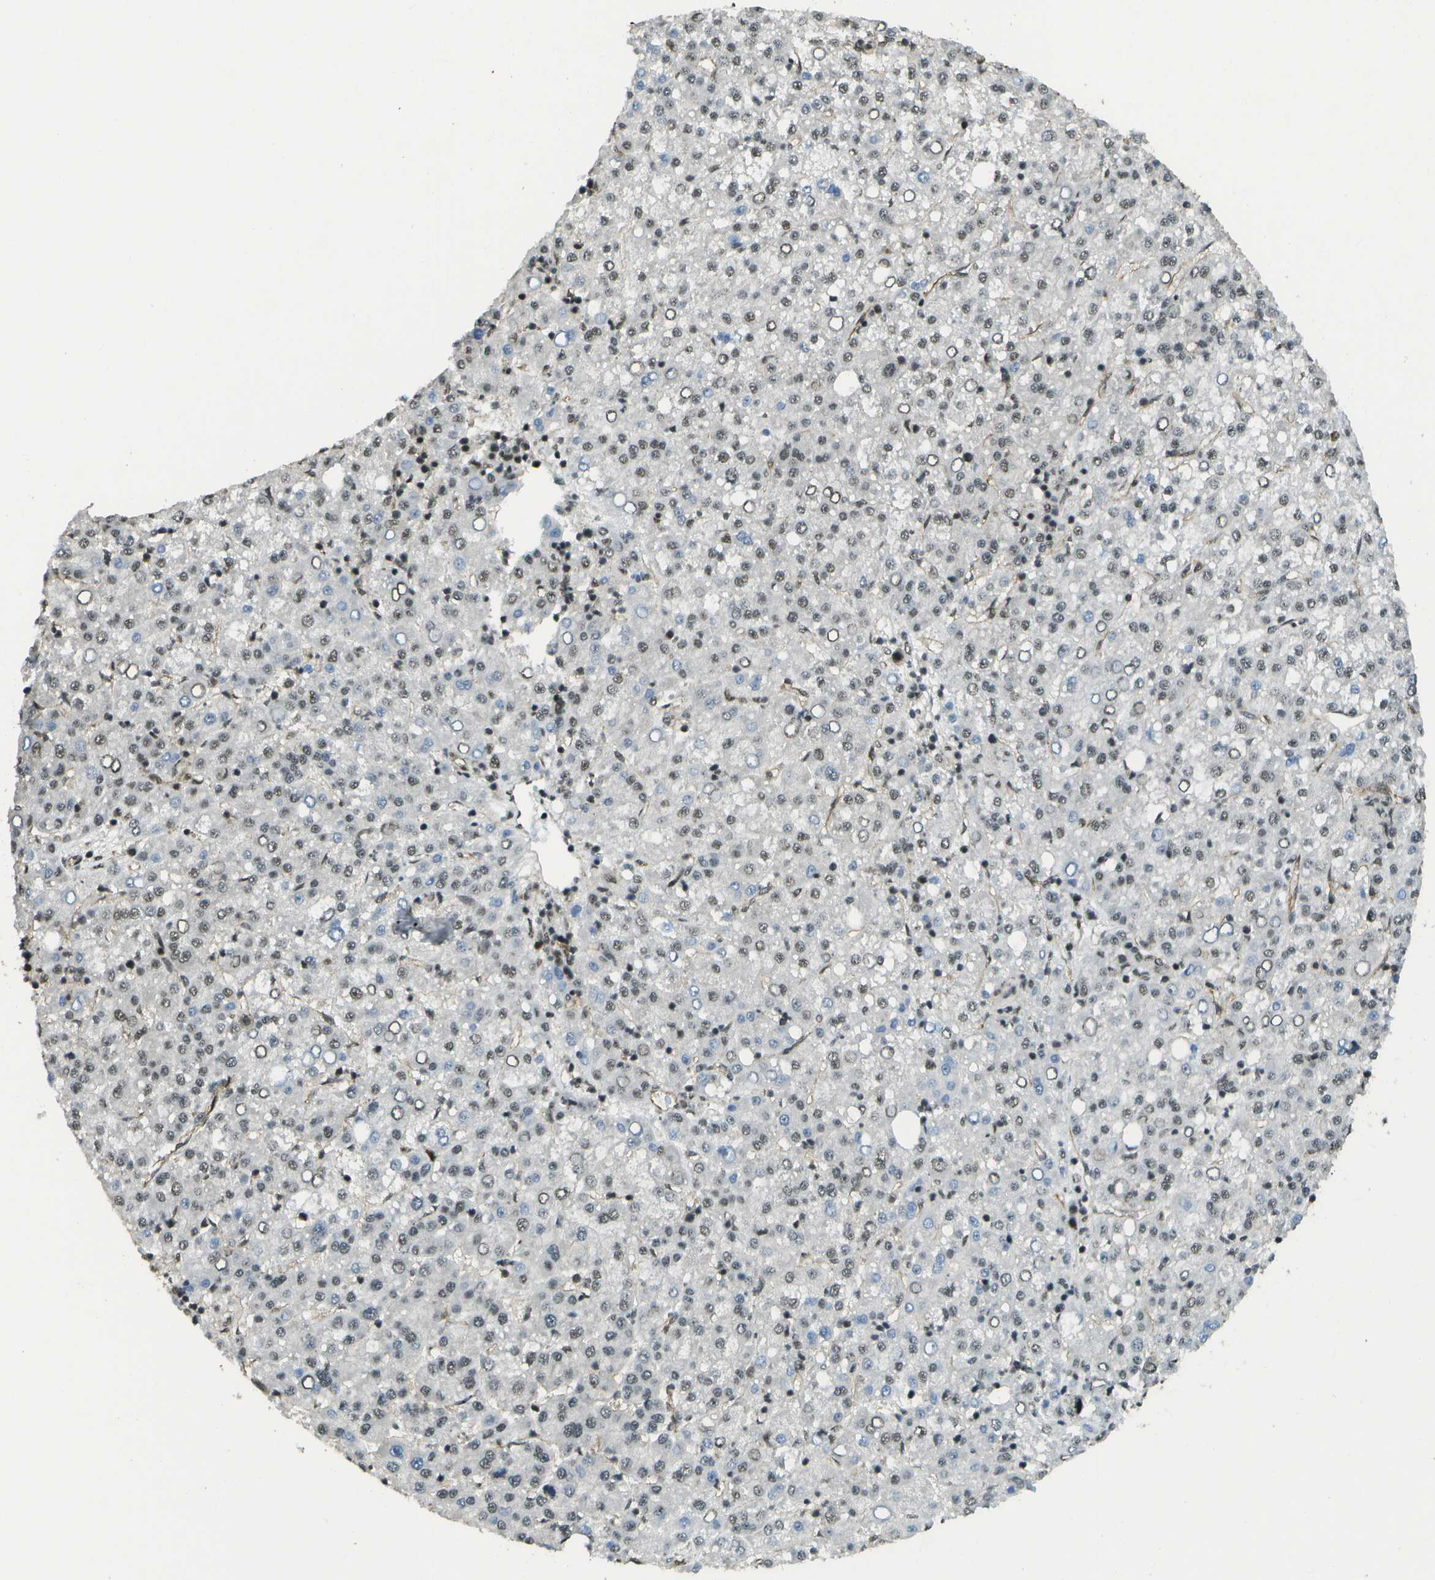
{"staining": {"intensity": "moderate", "quantity": ">75%", "location": "nuclear"}, "tissue": "liver cancer", "cell_type": "Tumor cells", "image_type": "cancer", "snomed": [{"axis": "morphology", "description": "Carcinoma, Hepatocellular, NOS"}, {"axis": "topography", "description": "Liver"}], "caption": "Immunohistochemistry (DAB (3,3'-diaminobenzidine)) staining of human liver hepatocellular carcinoma shows moderate nuclear protein positivity in approximately >75% of tumor cells.", "gene": "KAT5", "patient": {"sex": "female", "age": 58}}